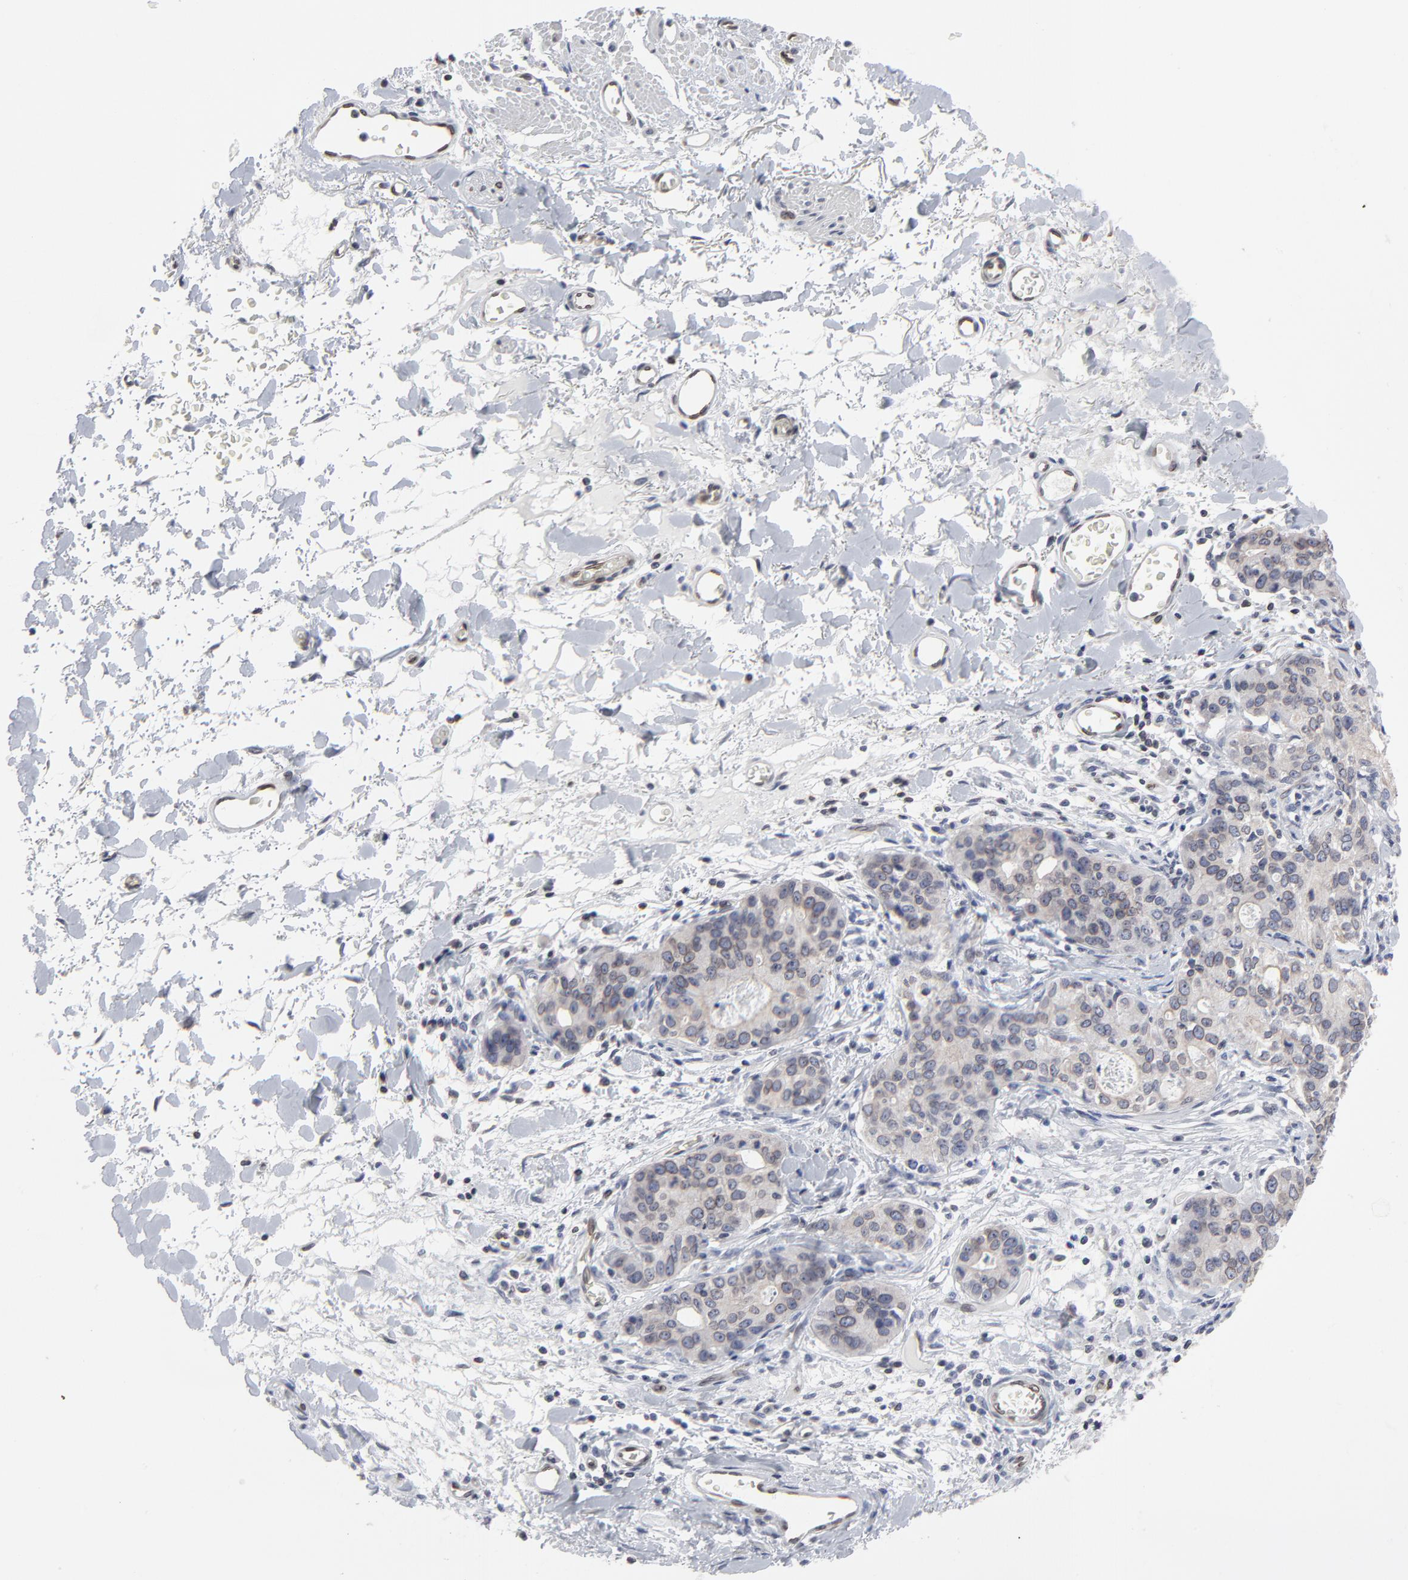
{"staining": {"intensity": "weak", "quantity": "25%-75%", "location": "cytoplasmic/membranous,nuclear"}, "tissue": "stomach cancer", "cell_type": "Tumor cells", "image_type": "cancer", "snomed": [{"axis": "morphology", "description": "Adenocarcinoma, NOS"}, {"axis": "topography", "description": "Esophagus"}, {"axis": "topography", "description": "Stomach"}], "caption": "A brown stain highlights weak cytoplasmic/membranous and nuclear positivity of a protein in stomach cancer tumor cells. Nuclei are stained in blue.", "gene": "SYNE2", "patient": {"sex": "male", "age": 74}}